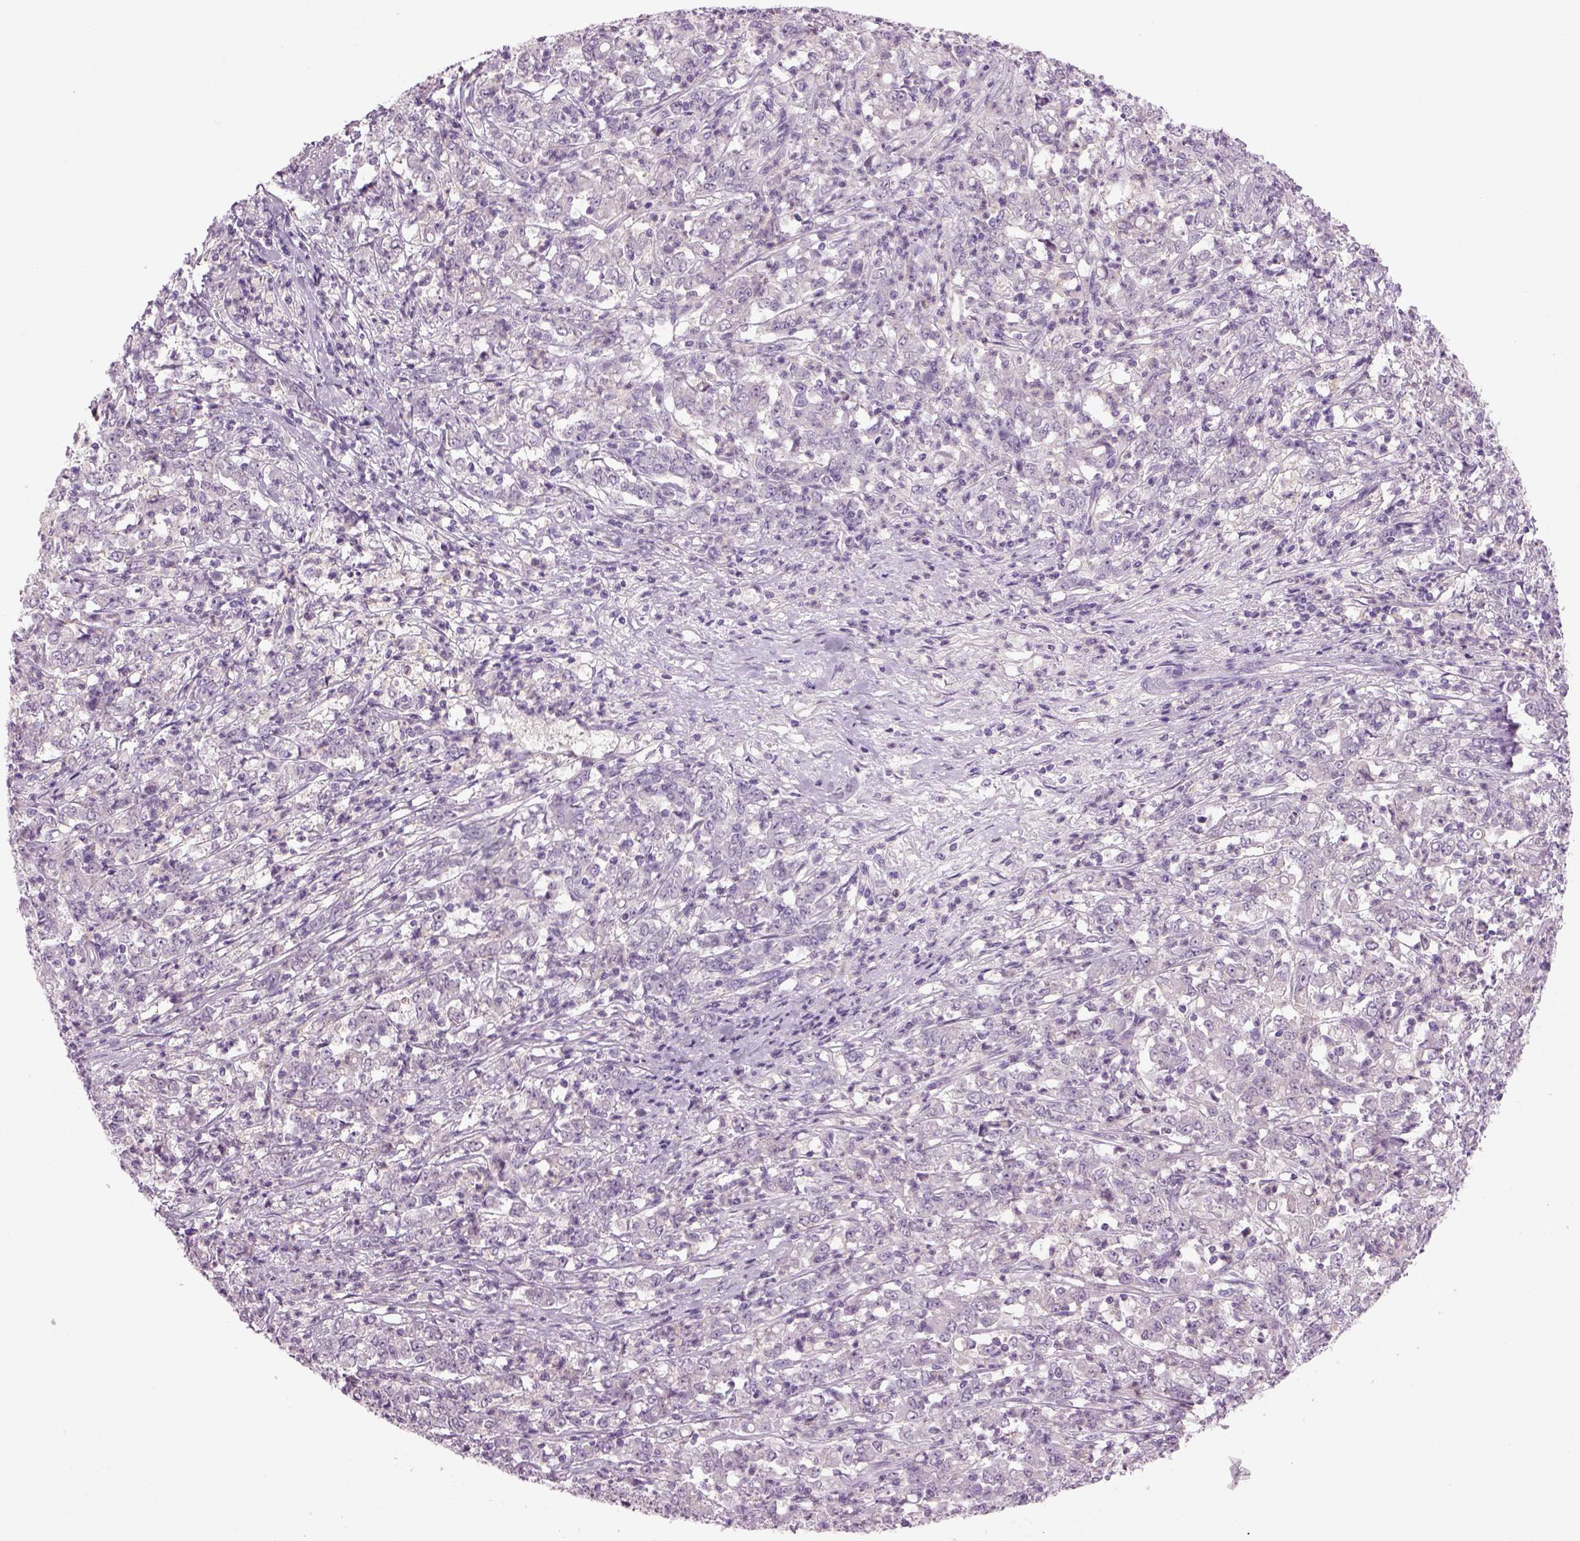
{"staining": {"intensity": "negative", "quantity": "none", "location": "none"}, "tissue": "stomach cancer", "cell_type": "Tumor cells", "image_type": "cancer", "snomed": [{"axis": "morphology", "description": "Adenocarcinoma, NOS"}, {"axis": "topography", "description": "Stomach, lower"}], "caption": "A micrograph of stomach cancer stained for a protein demonstrates no brown staining in tumor cells.", "gene": "MDH1B", "patient": {"sex": "female", "age": 71}}